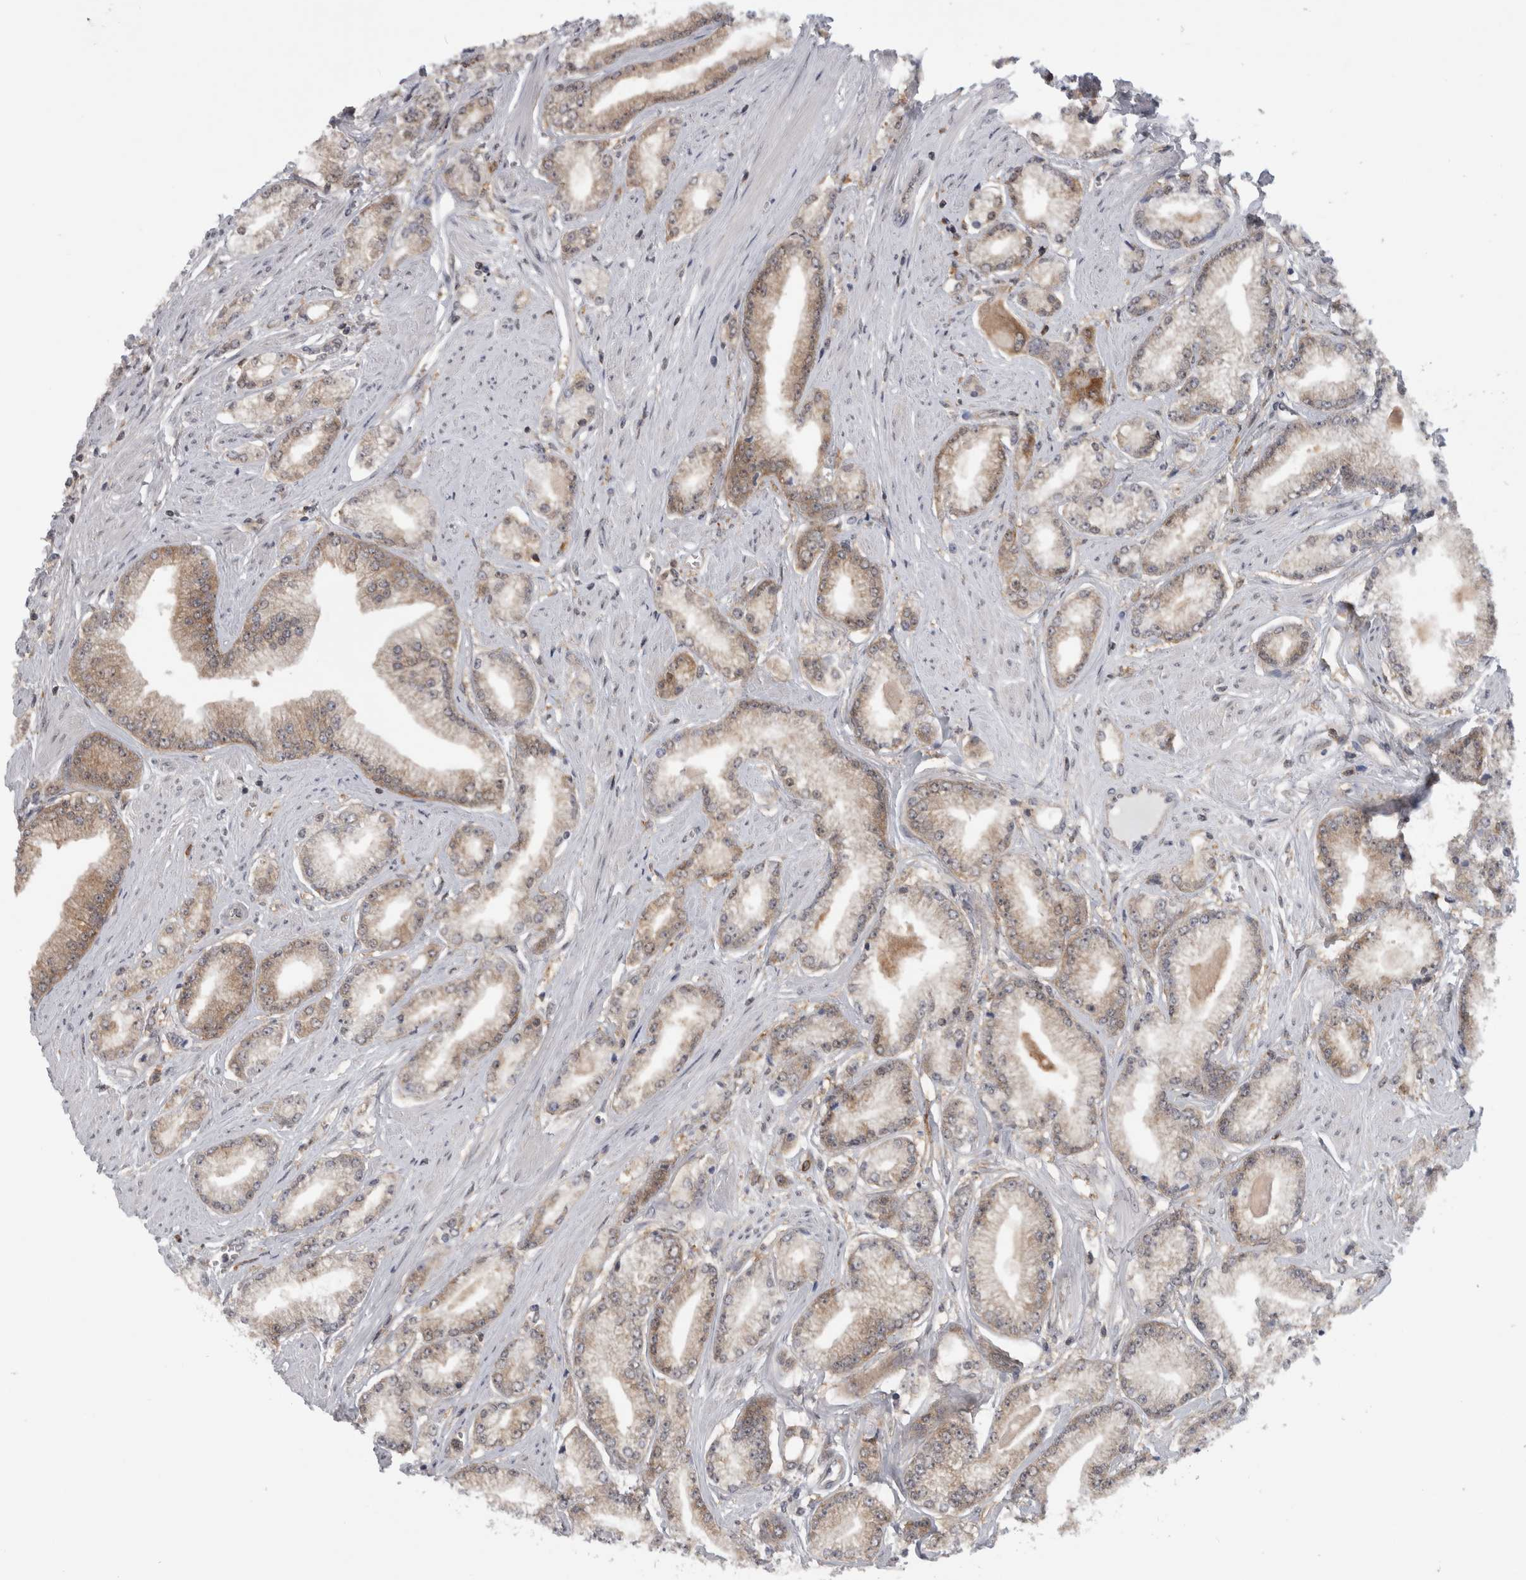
{"staining": {"intensity": "weak", "quantity": ">75%", "location": "cytoplasmic/membranous"}, "tissue": "prostate cancer", "cell_type": "Tumor cells", "image_type": "cancer", "snomed": [{"axis": "morphology", "description": "Adenocarcinoma, Low grade"}, {"axis": "topography", "description": "Prostate"}], "caption": "This micrograph demonstrates prostate cancer (low-grade adenocarcinoma) stained with IHC to label a protein in brown. The cytoplasmic/membranous of tumor cells show weak positivity for the protein. Nuclei are counter-stained blue.", "gene": "CACYBP", "patient": {"sex": "male", "age": 62}}